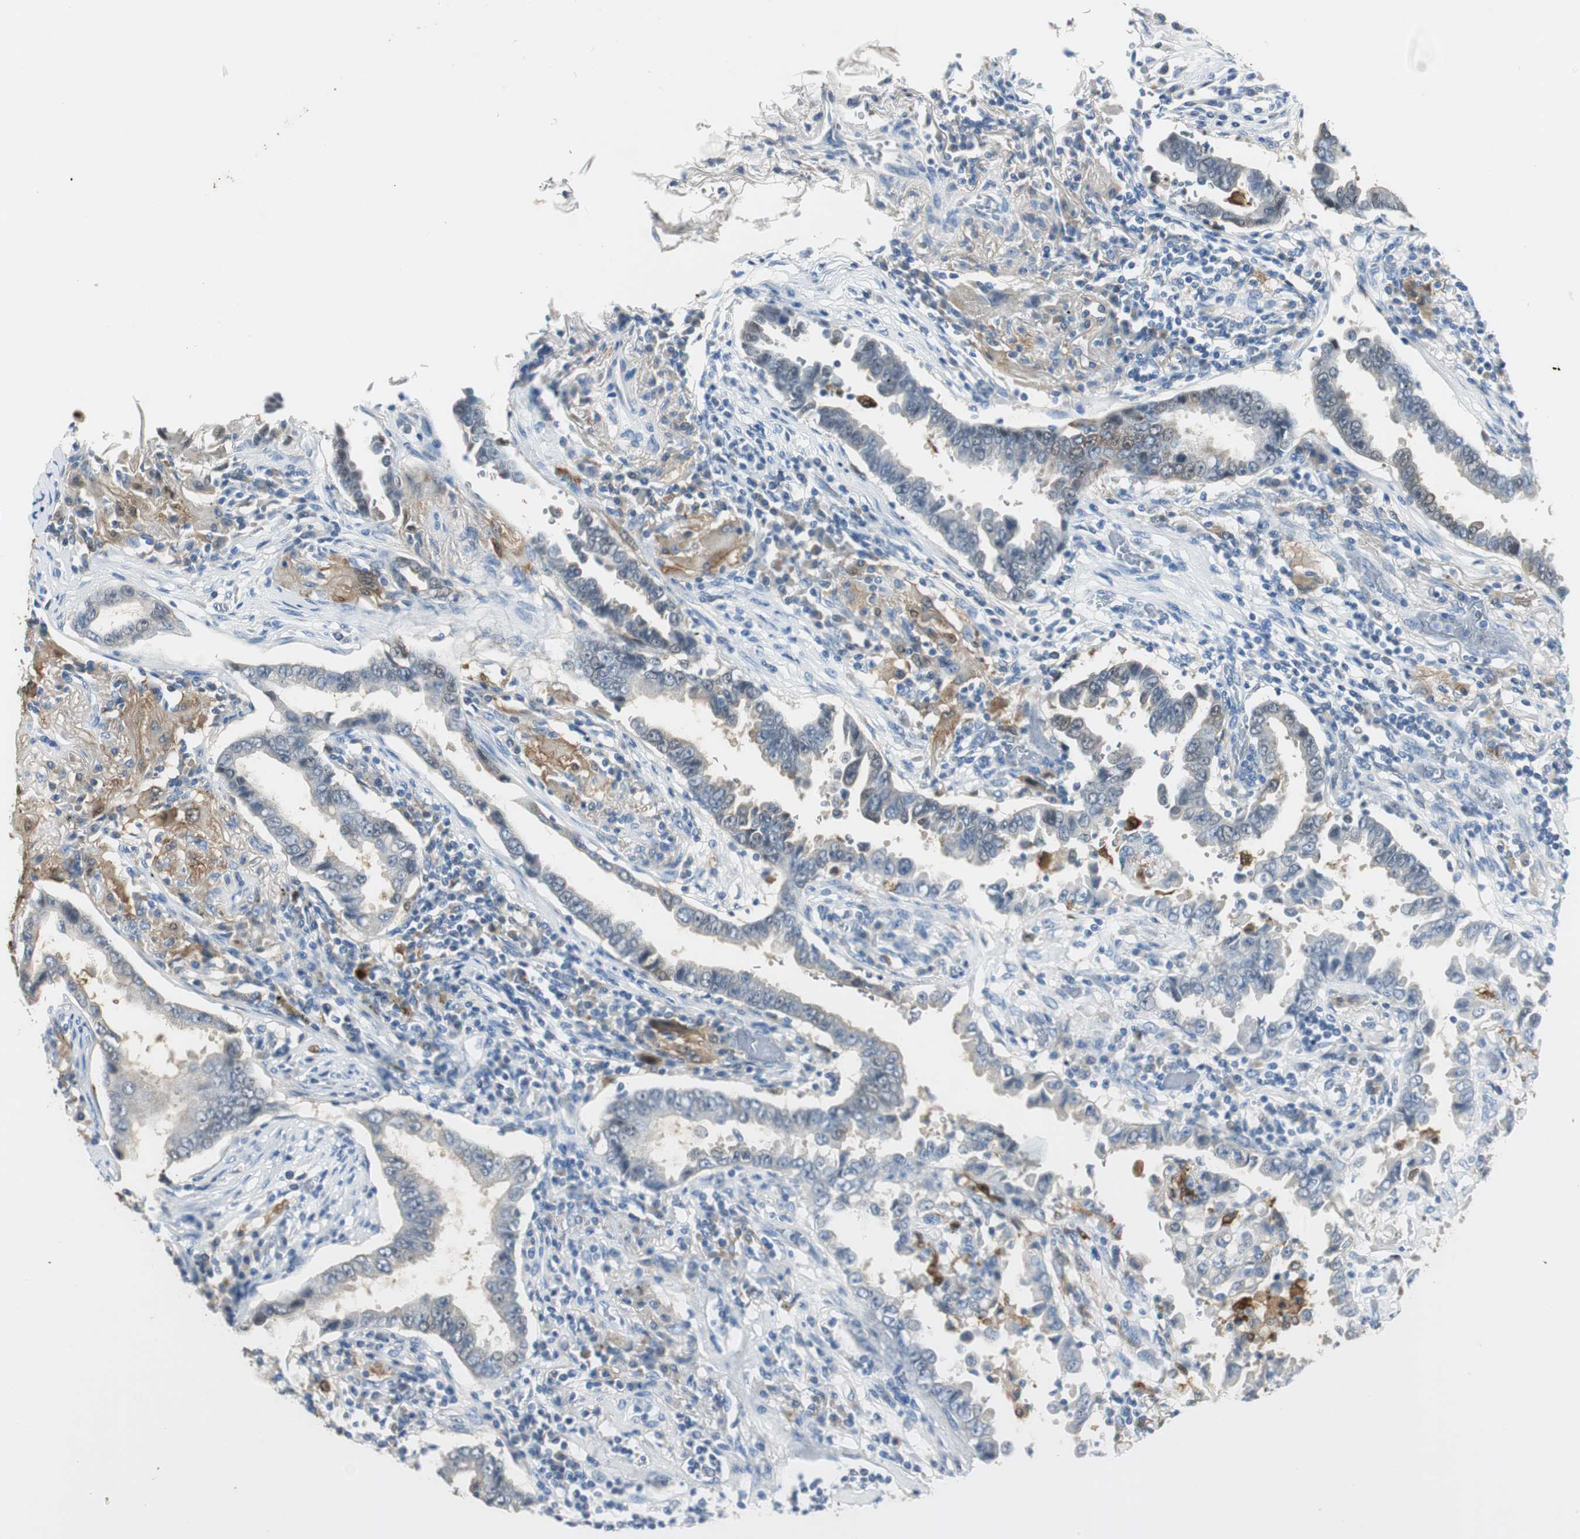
{"staining": {"intensity": "negative", "quantity": "none", "location": "none"}, "tissue": "lung cancer", "cell_type": "Tumor cells", "image_type": "cancer", "snomed": [{"axis": "morphology", "description": "Normal tissue, NOS"}, {"axis": "morphology", "description": "Inflammation, NOS"}, {"axis": "morphology", "description": "Adenocarcinoma, NOS"}, {"axis": "topography", "description": "Lung"}], "caption": "Immunohistochemical staining of adenocarcinoma (lung) shows no significant positivity in tumor cells. The staining is performed using DAB brown chromogen with nuclei counter-stained in using hematoxylin.", "gene": "FBP1", "patient": {"sex": "female", "age": 64}}